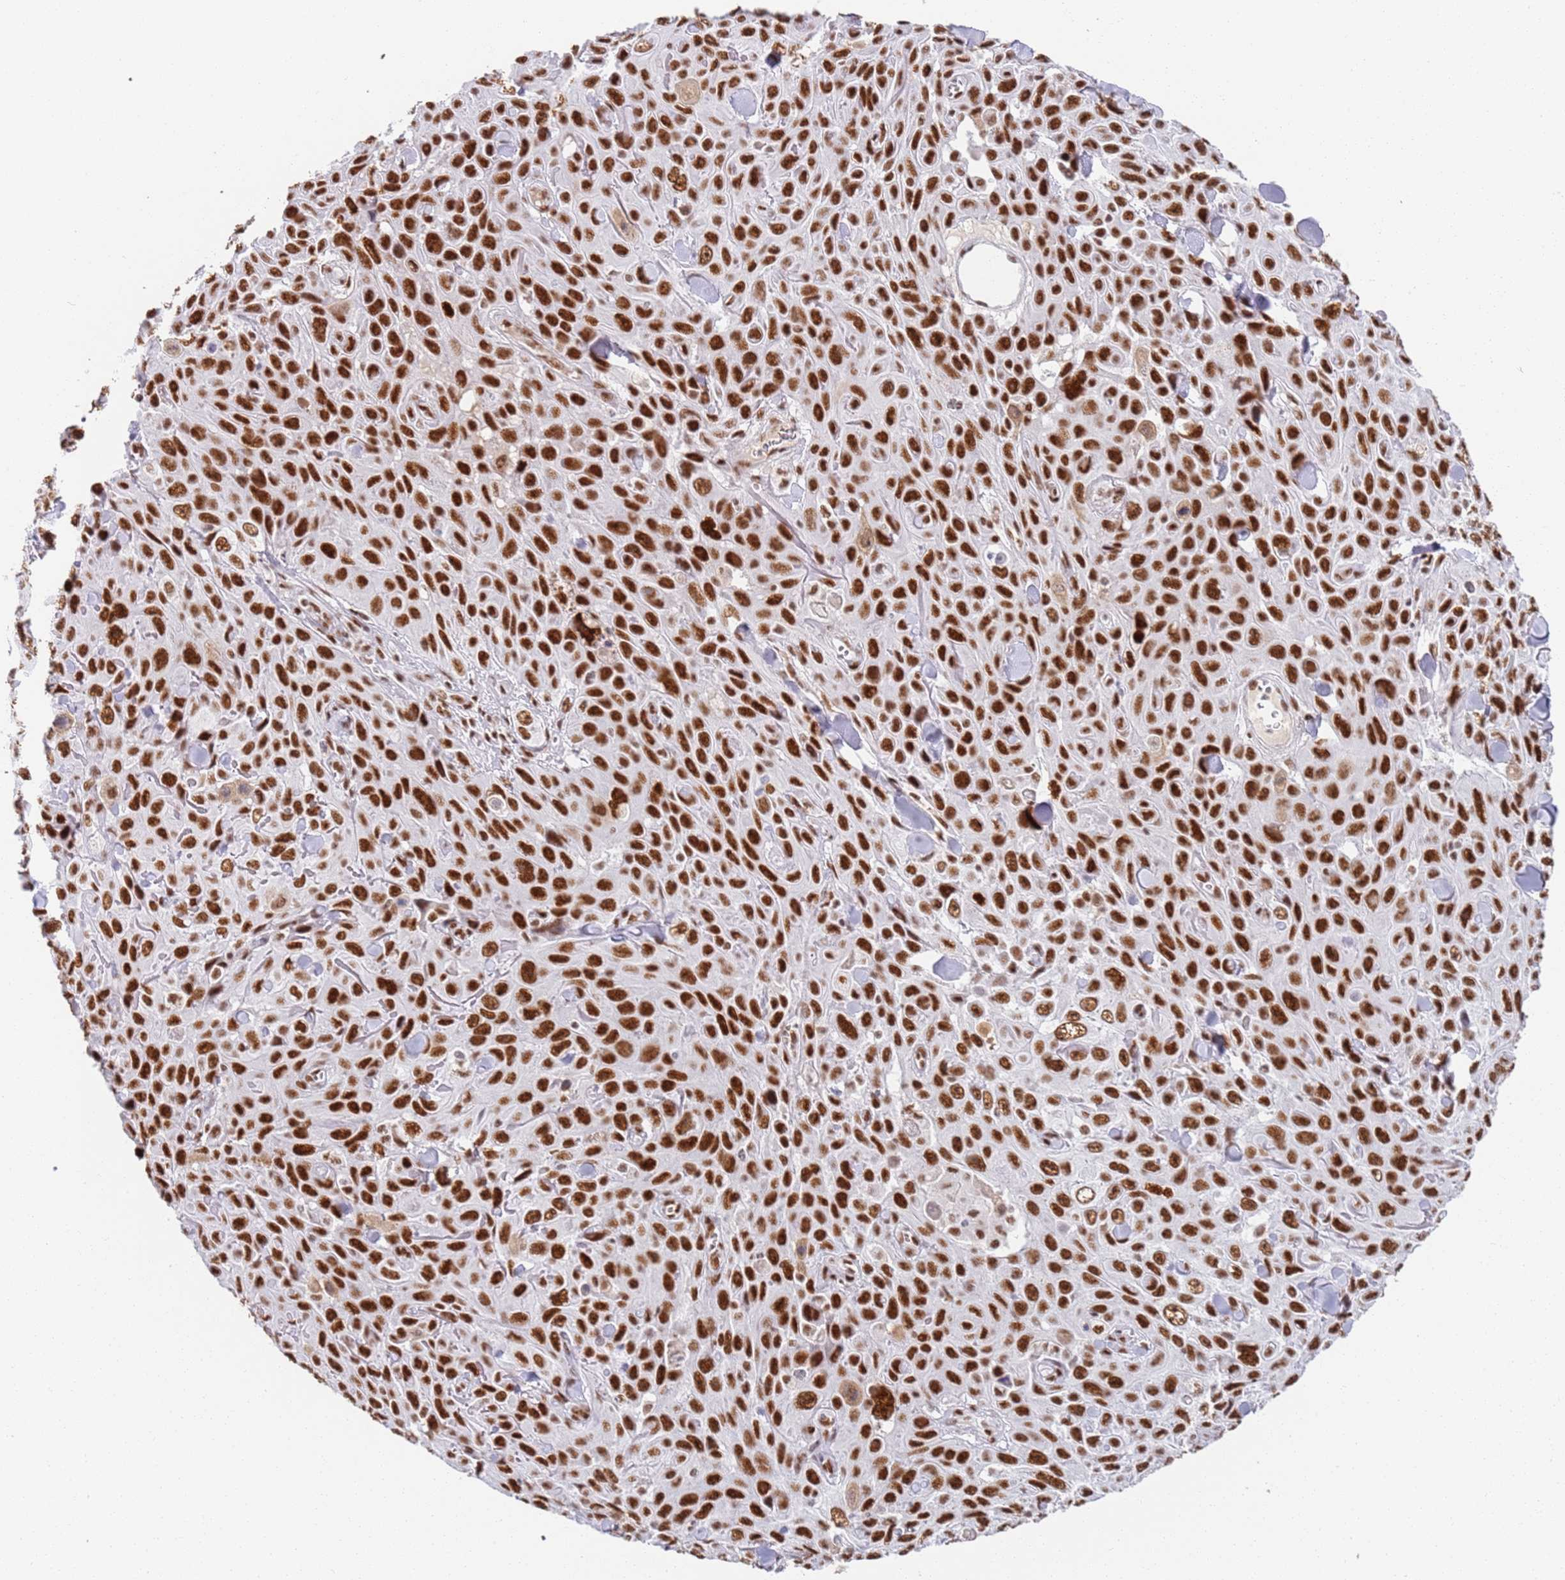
{"staining": {"intensity": "strong", "quantity": ">75%", "location": "nuclear"}, "tissue": "skin cancer", "cell_type": "Tumor cells", "image_type": "cancer", "snomed": [{"axis": "morphology", "description": "Squamous cell carcinoma, NOS"}, {"axis": "topography", "description": "Skin"}], "caption": "A high-resolution image shows immunohistochemistry (IHC) staining of squamous cell carcinoma (skin), which demonstrates strong nuclear expression in about >75% of tumor cells. The staining was performed using DAB, with brown indicating positive protein expression. Nuclei are stained blue with hematoxylin.", "gene": "AKAP8L", "patient": {"sex": "male", "age": 82}}